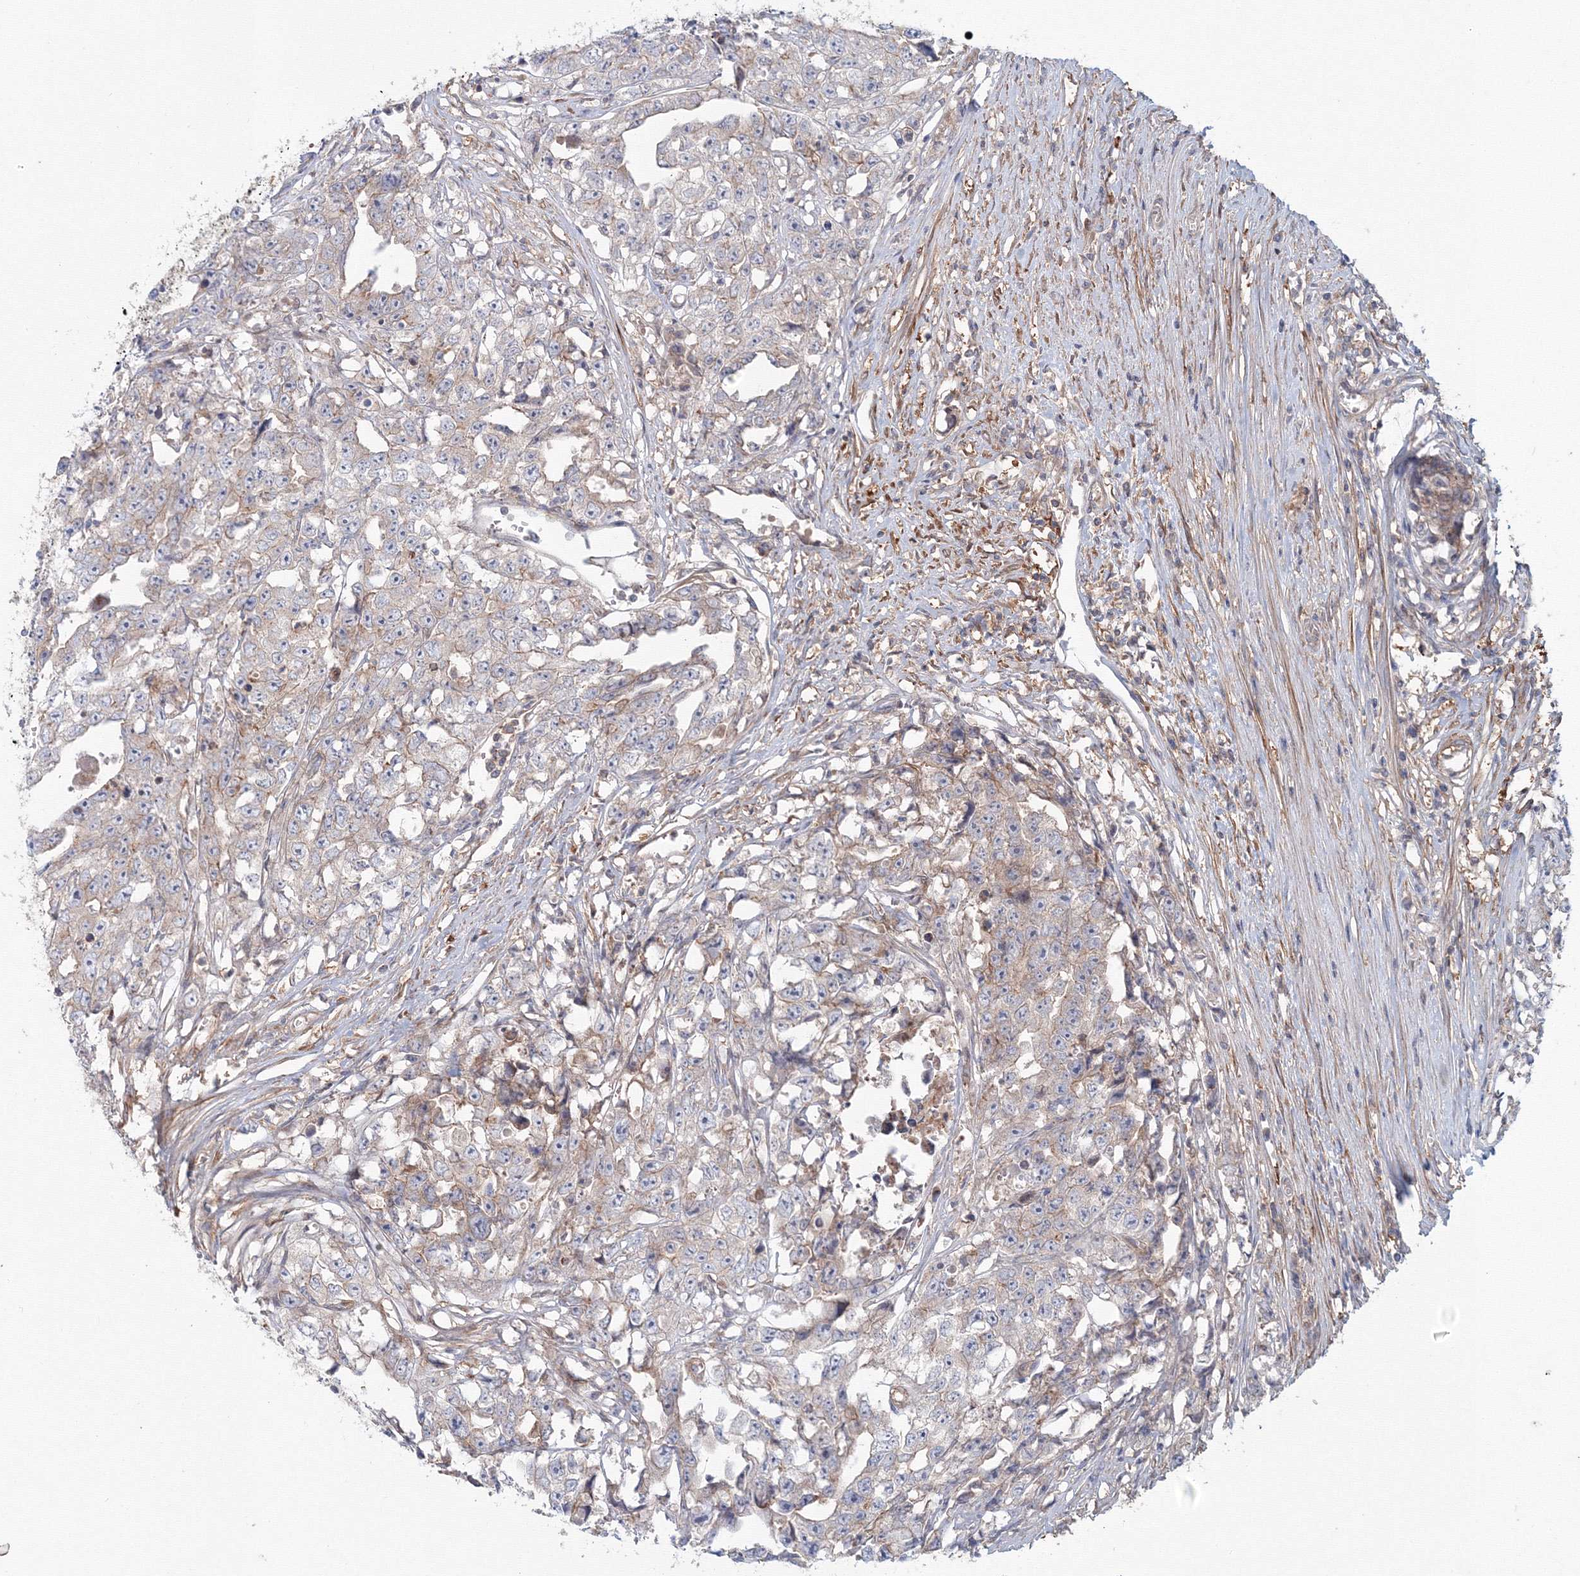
{"staining": {"intensity": "negative", "quantity": "none", "location": "none"}, "tissue": "testis cancer", "cell_type": "Tumor cells", "image_type": "cancer", "snomed": [{"axis": "morphology", "description": "Seminoma, NOS"}, {"axis": "morphology", "description": "Carcinoma, Embryonal, NOS"}, {"axis": "topography", "description": "Testis"}], "caption": "Immunohistochemistry (IHC) histopathology image of neoplastic tissue: embryonal carcinoma (testis) stained with DAB exhibits no significant protein expression in tumor cells.", "gene": "SH3PXD2A", "patient": {"sex": "male", "age": 43}}